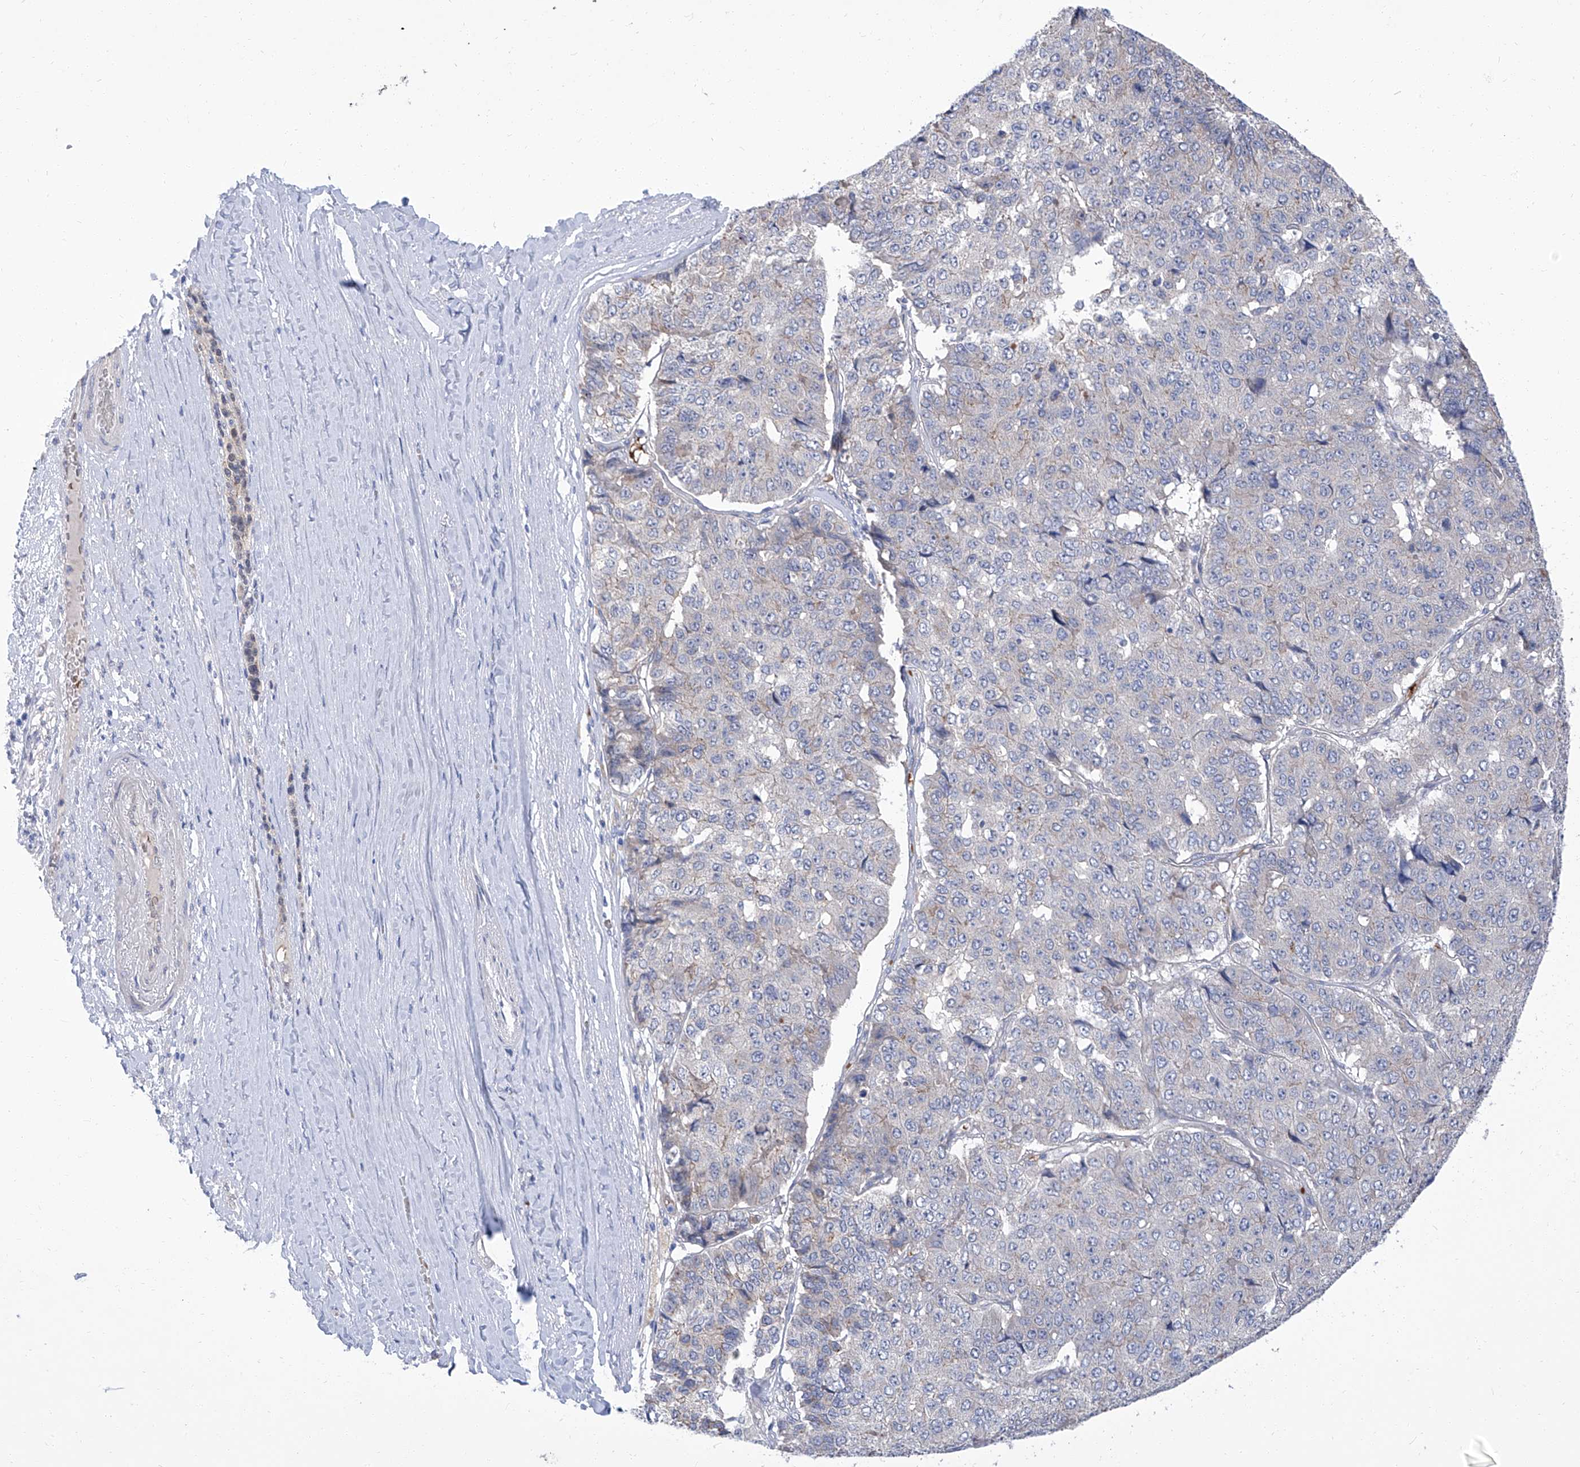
{"staining": {"intensity": "negative", "quantity": "none", "location": "none"}, "tissue": "pancreatic cancer", "cell_type": "Tumor cells", "image_type": "cancer", "snomed": [{"axis": "morphology", "description": "Adenocarcinoma, NOS"}, {"axis": "topography", "description": "Pancreas"}], "caption": "An immunohistochemistry histopathology image of adenocarcinoma (pancreatic) is shown. There is no staining in tumor cells of adenocarcinoma (pancreatic).", "gene": "PARD3", "patient": {"sex": "male", "age": 50}}